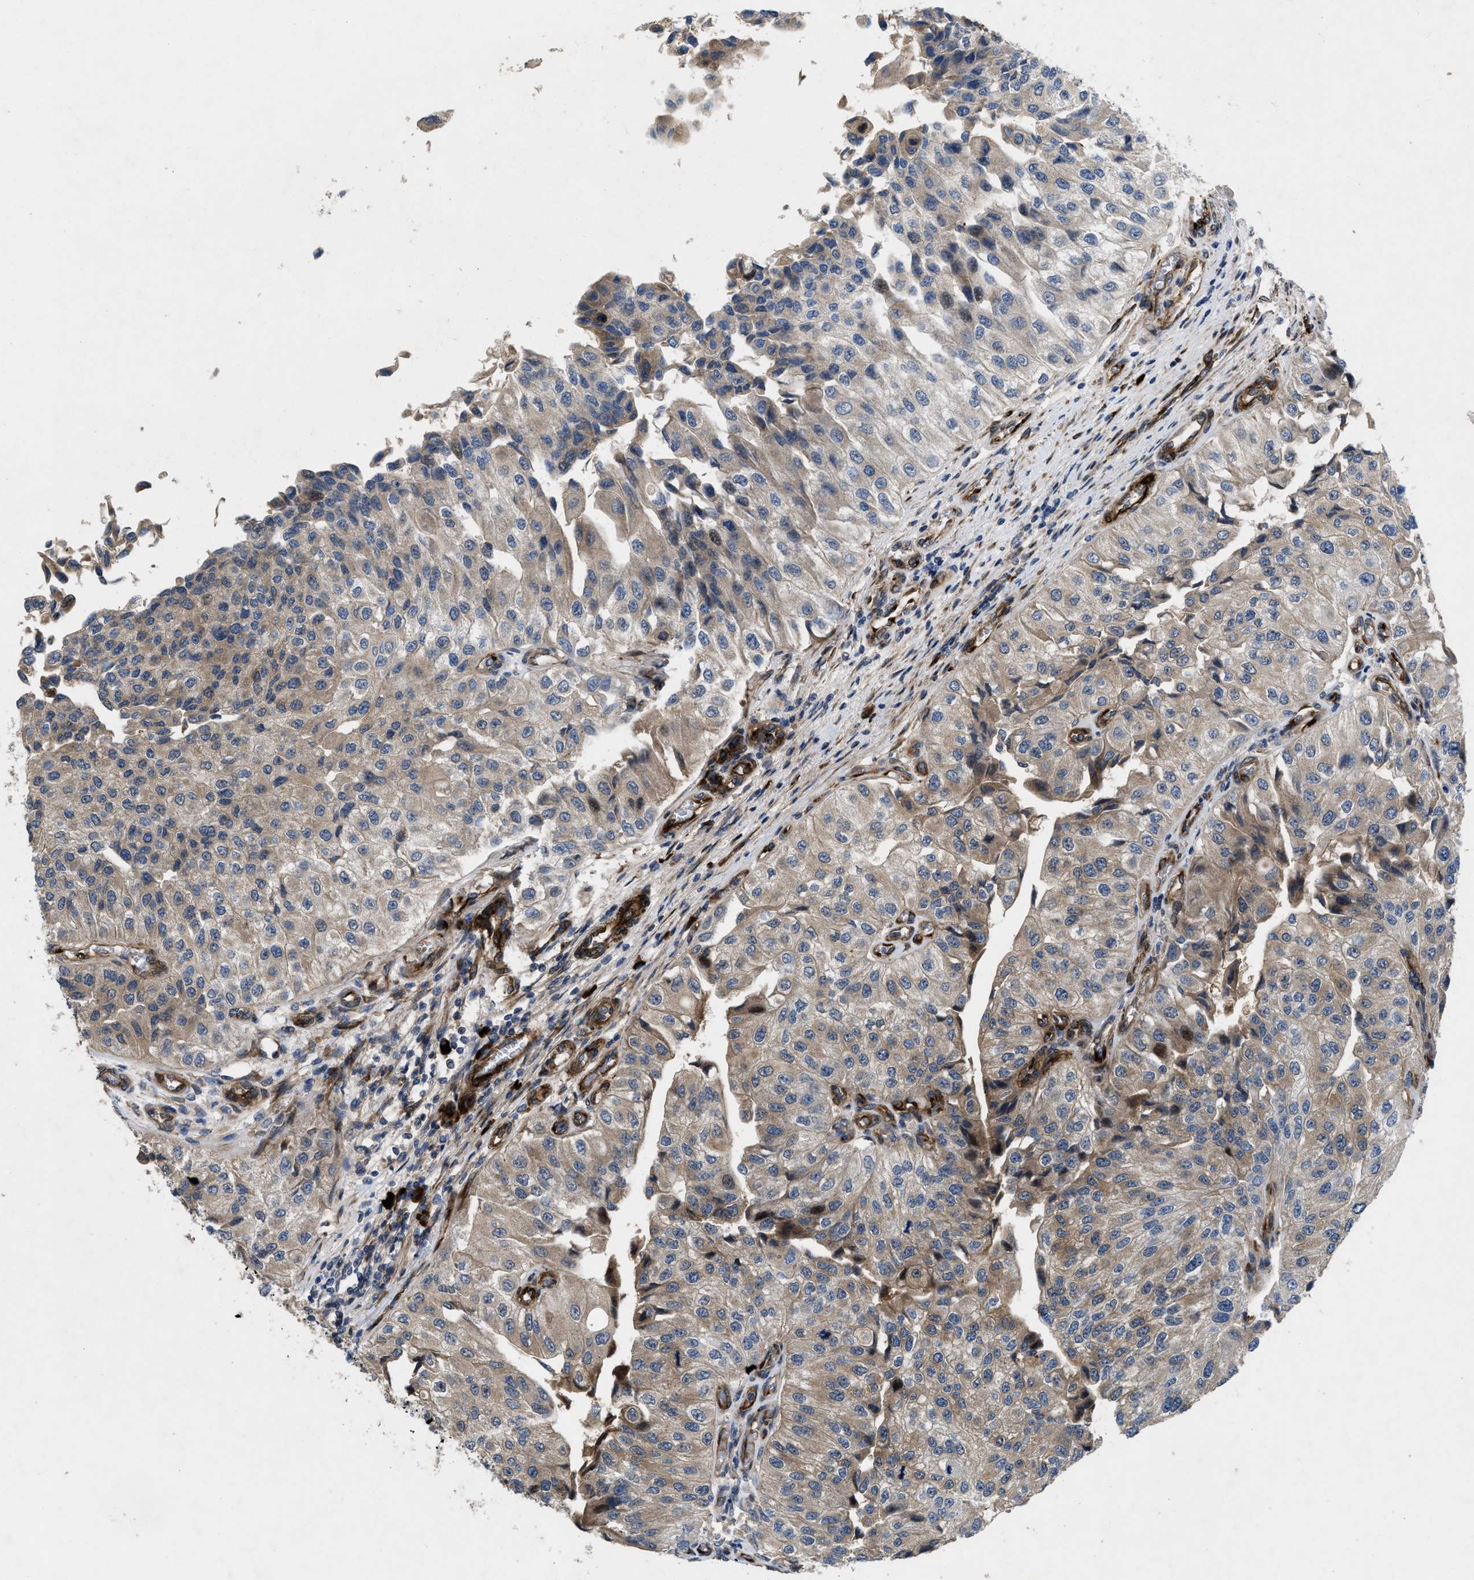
{"staining": {"intensity": "moderate", "quantity": "<25%", "location": "cytoplasmic/membranous,nuclear"}, "tissue": "urothelial cancer", "cell_type": "Tumor cells", "image_type": "cancer", "snomed": [{"axis": "morphology", "description": "Urothelial carcinoma, High grade"}, {"axis": "topography", "description": "Kidney"}, {"axis": "topography", "description": "Urinary bladder"}], "caption": "Moderate cytoplasmic/membranous and nuclear positivity for a protein is present in about <25% of tumor cells of urothelial cancer using immunohistochemistry (IHC).", "gene": "HSPA12B", "patient": {"sex": "male", "age": 77}}